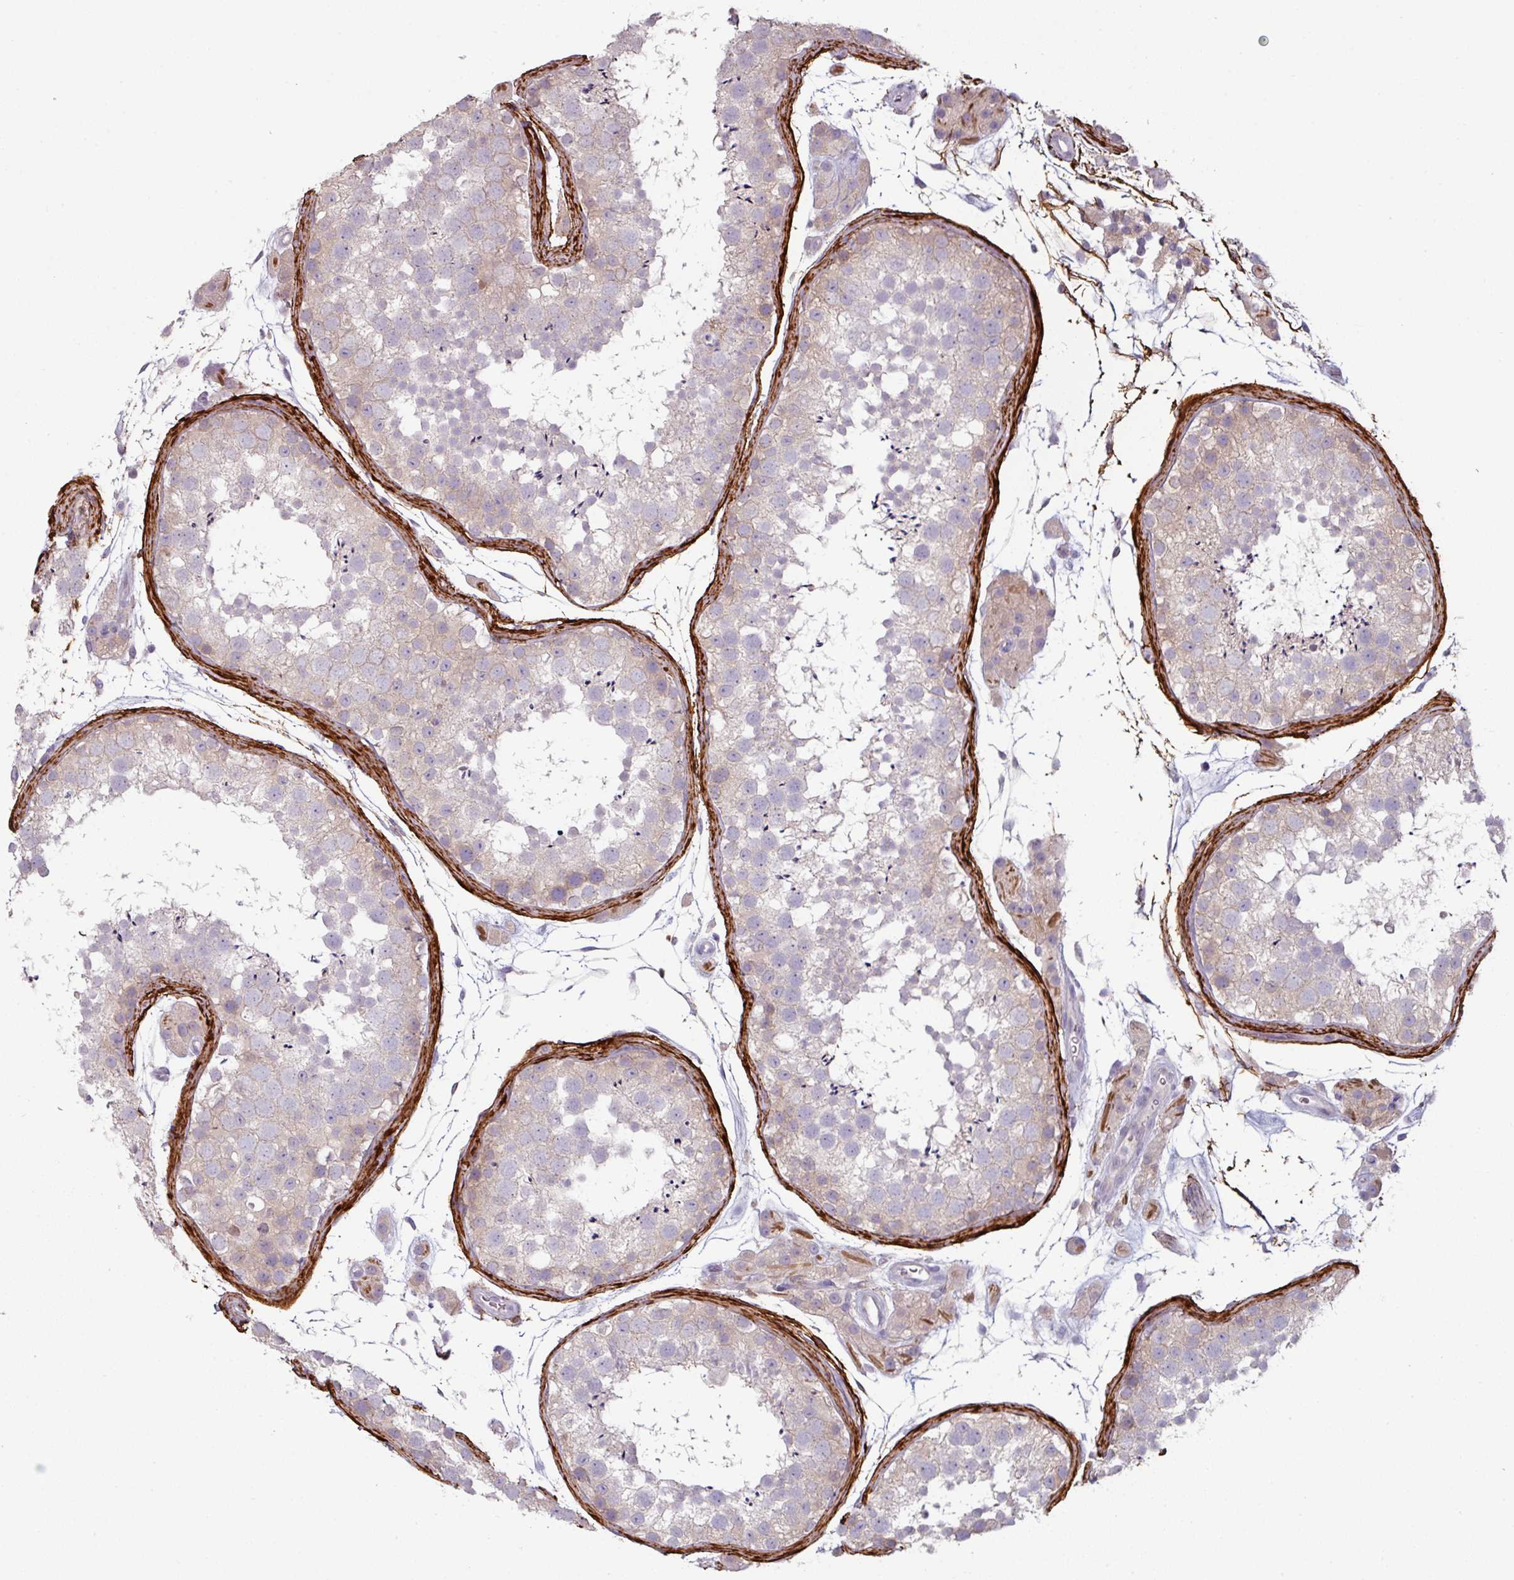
{"staining": {"intensity": "weak", "quantity": "<25%", "location": "cytoplasmic/membranous"}, "tissue": "testis", "cell_type": "Cells in seminiferous ducts", "image_type": "normal", "snomed": [{"axis": "morphology", "description": "Normal tissue, NOS"}, {"axis": "topography", "description": "Testis"}], "caption": "This micrograph is of unremarkable testis stained with IHC to label a protein in brown with the nuclei are counter-stained blue. There is no positivity in cells in seminiferous ducts. Nuclei are stained in blue.", "gene": "MTMR14", "patient": {"sex": "male", "age": 41}}